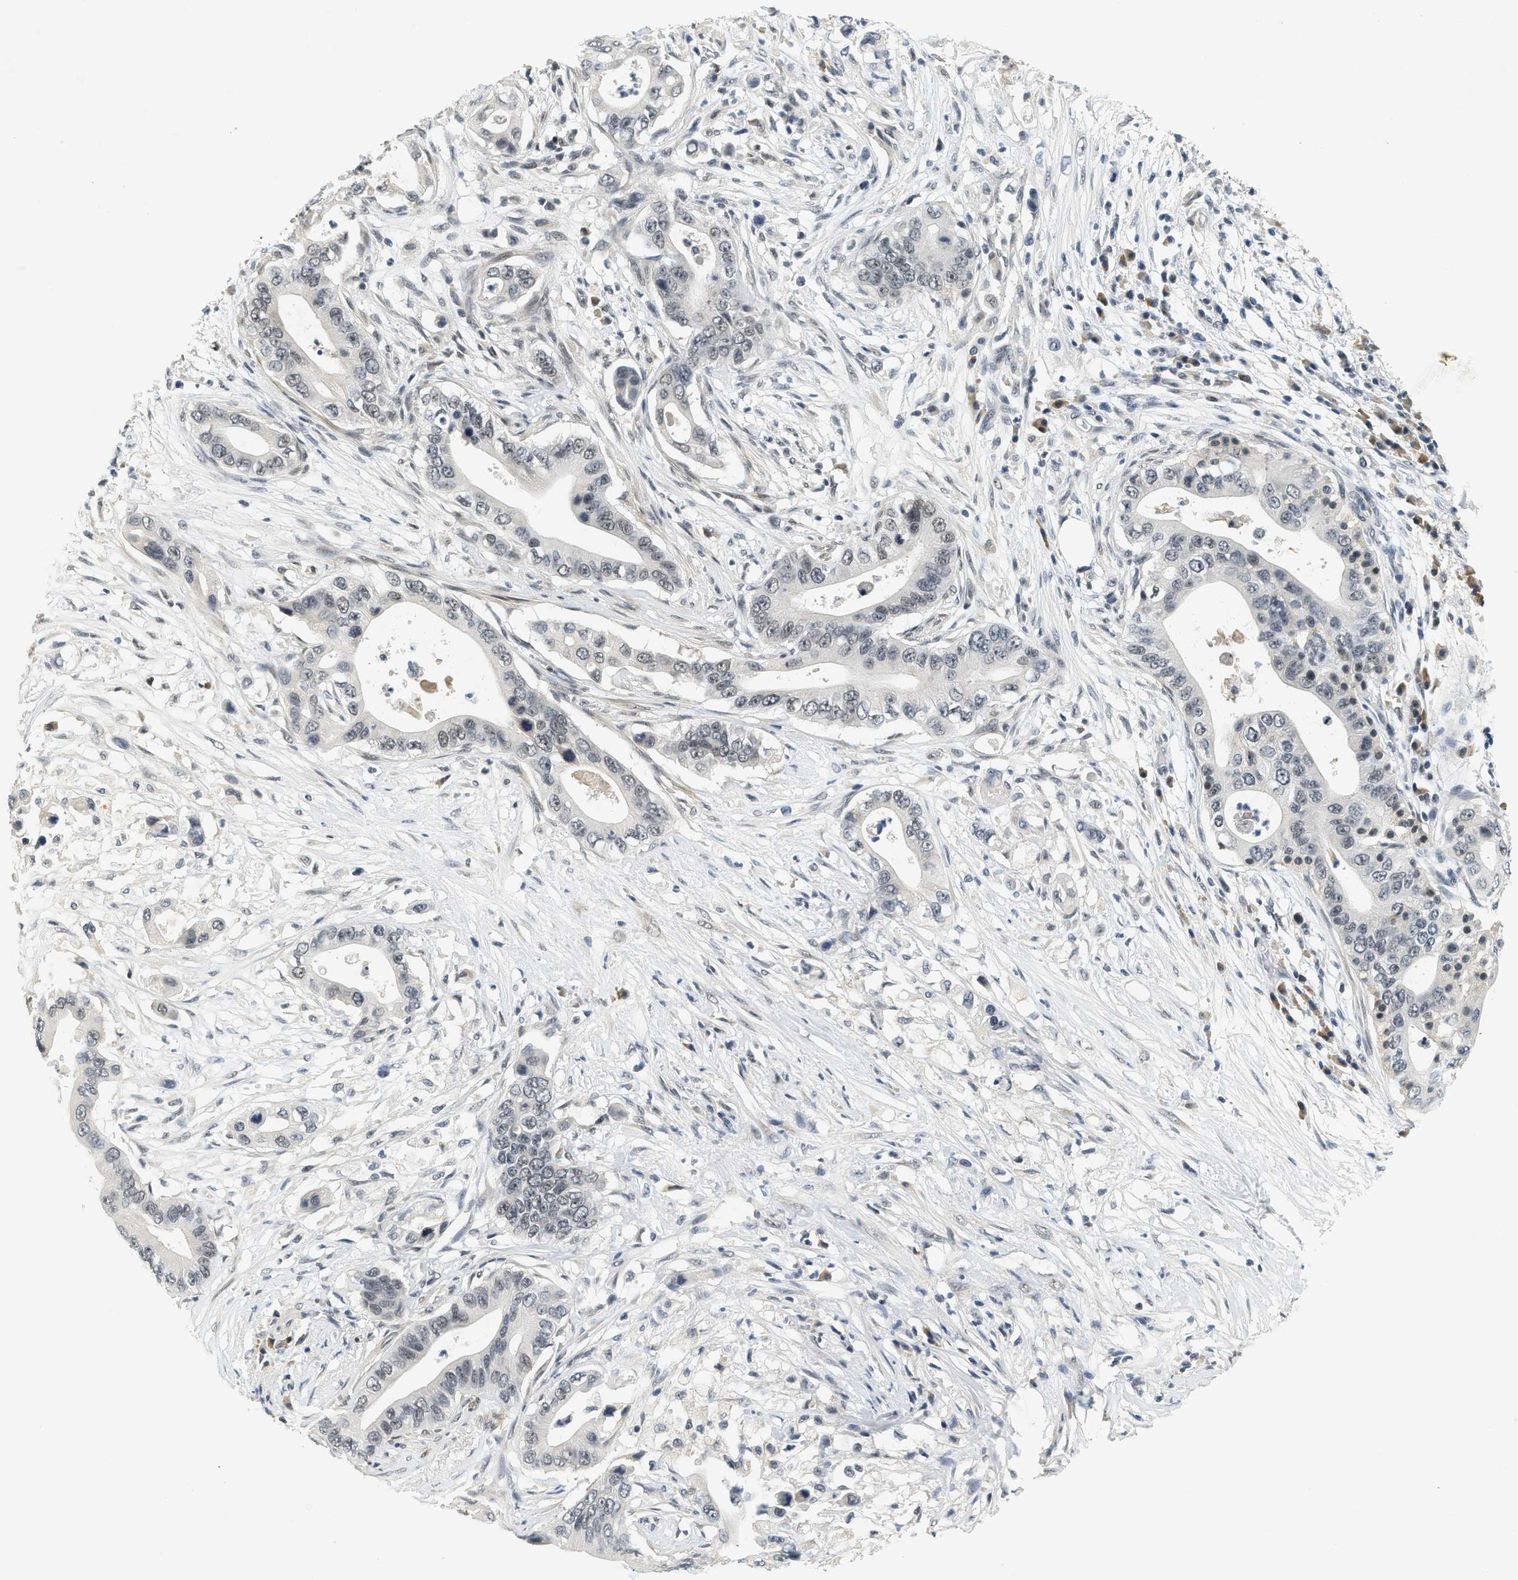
{"staining": {"intensity": "negative", "quantity": "none", "location": "none"}, "tissue": "pancreatic cancer", "cell_type": "Tumor cells", "image_type": "cancer", "snomed": [{"axis": "morphology", "description": "Adenocarcinoma, NOS"}, {"axis": "topography", "description": "Pancreas"}], "caption": "High magnification brightfield microscopy of adenocarcinoma (pancreatic) stained with DAB (brown) and counterstained with hematoxylin (blue): tumor cells show no significant staining. The staining was performed using DAB (3,3'-diaminobenzidine) to visualize the protein expression in brown, while the nuclei were stained in blue with hematoxylin (Magnification: 20x).", "gene": "MZF1", "patient": {"sex": "male", "age": 77}}